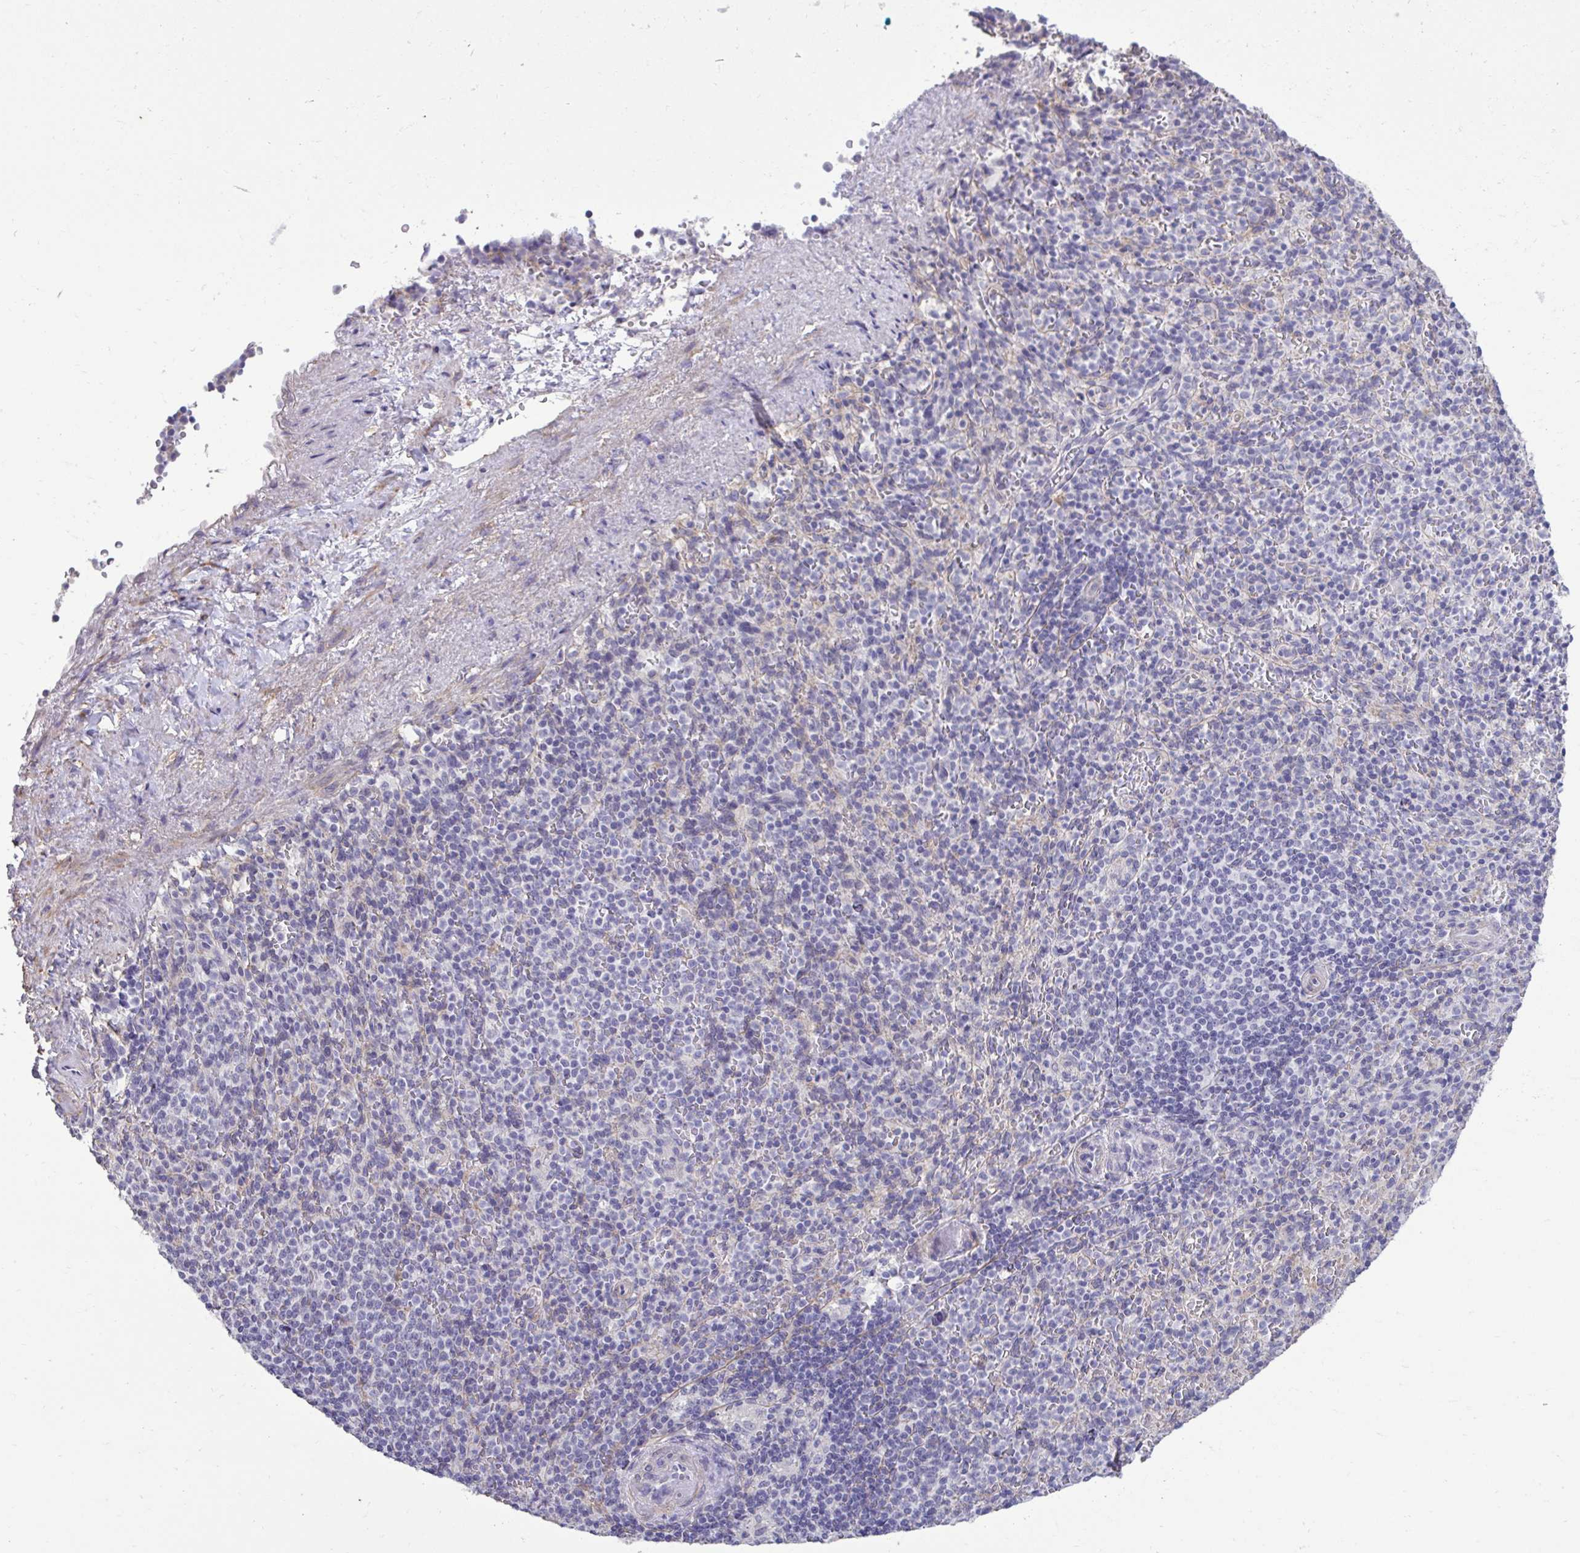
{"staining": {"intensity": "negative", "quantity": "none", "location": "none"}, "tissue": "spleen", "cell_type": "Cells in red pulp", "image_type": "normal", "snomed": [{"axis": "morphology", "description": "Normal tissue, NOS"}, {"axis": "topography", "description": "Spleen"}], "caption": "This is an IHC micrograph of normal human spleen. There is no staining in cells in red pulp.", "gene": "SLC30A3", "patient": {"sex": "female", "age": 74}}